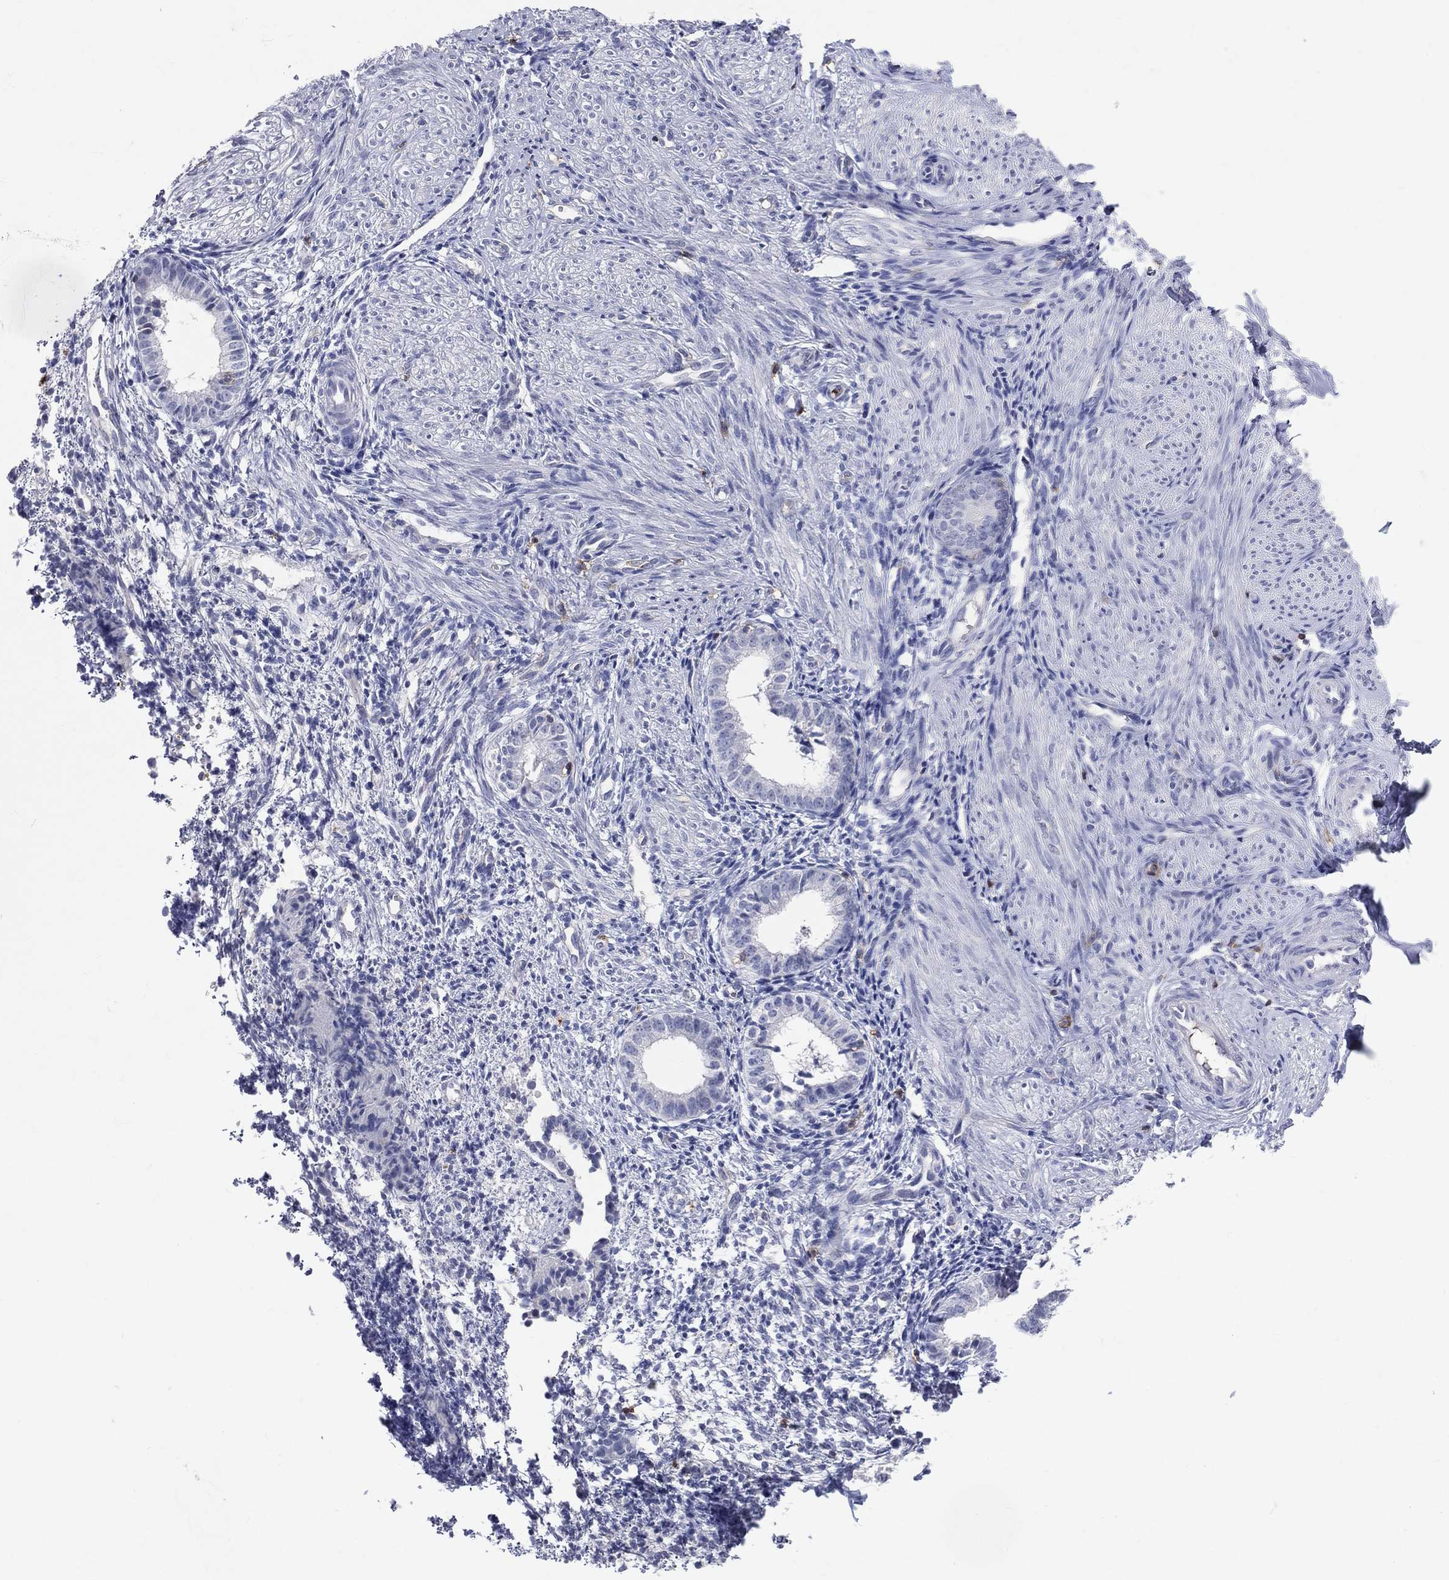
{"staining": {"intensity": "negative", "quantity": "none", "location": "none"}, "tissue": "endometrium", "cell_type": "Cells in endometrial stroma", "image_type": "normal", "snomed": [{"axis": "morphology", "description": "Normal tissue, NOS"}, {"axis": "topography", "description": "Endometrium"}], "caption": "High power microscopy image of an IHC micrograph of normal endometrium, revealing no significant staining in cells in endometrial stroma.", "gene": "LAT", "patient": {"sex": "female", "age": 47}}